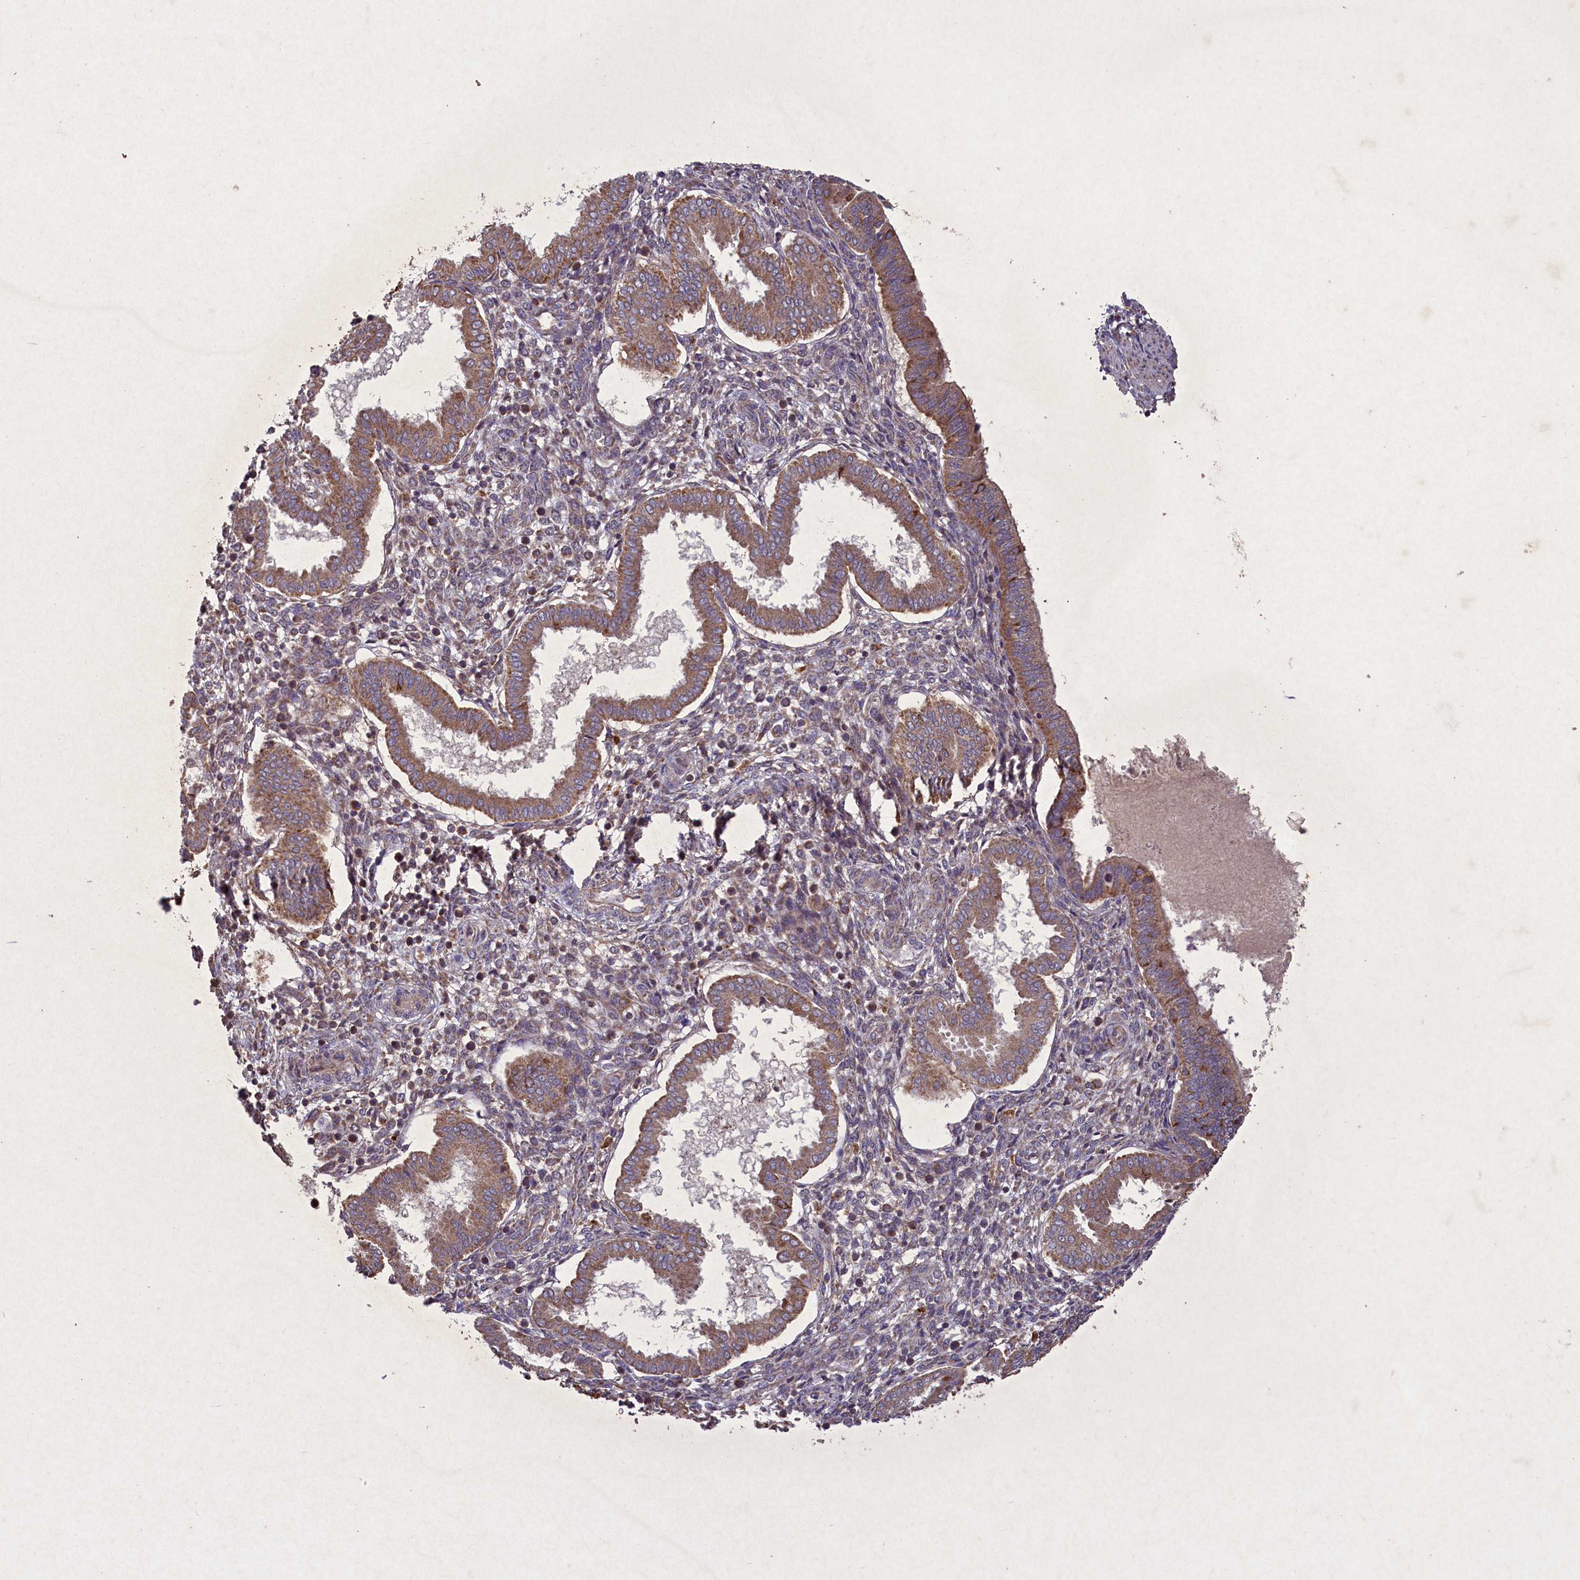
{"staining": {"intensity": "negative", "quantity": "none", "location": "none"}, "tissue": "endometrium", "cell_type": "Cells in endometrial stroma", "image_type": "normal", "snomed": [{"axis": "morphology", "description": "Normal tissue, NOS"}, {"axis": "topography", "description": "Endometrium"}], "caption": "This is a histopathology image of IHC staining of unremarkable endometrium, which shows no expression in cells in endometrial stroma.", "gene": "CIAO2B", "patient": {"sex": "female", "age": 24}}